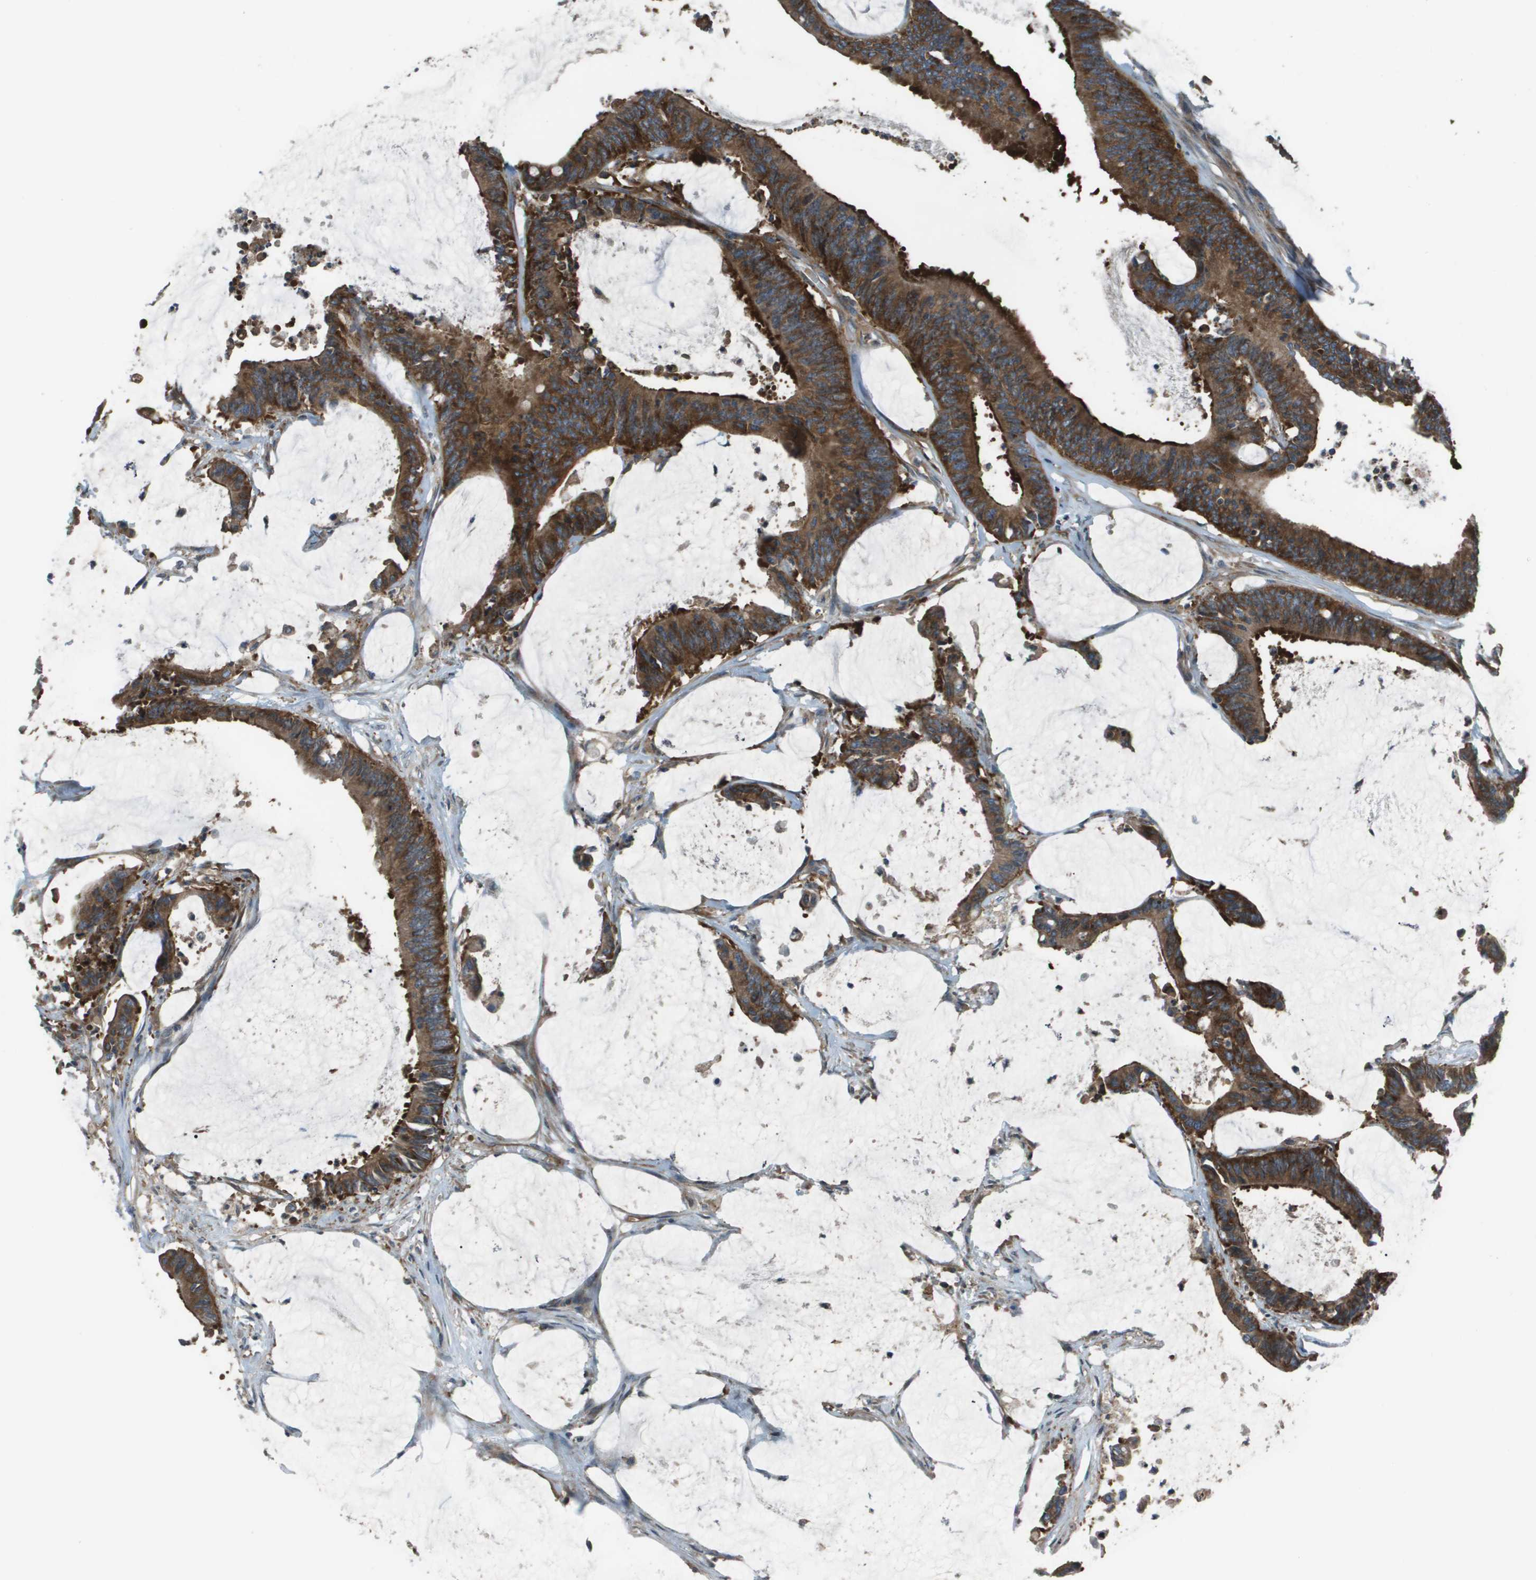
{"staining": {"intensity": "strong", "quantity": ">75%", "location": "cytoplasmic/membranous"}, "tissue": "colorectal cancer", "cell_type": "Tumor cells", "image_type": "cancer", "snomed": [{"axis": "morphology", "description": "Adenocarcinoma, NOS"}, {"axis": "topography", "description": "Rectum"}], "caption": "Immunohistochemistry (IHC) micrograph of neoplastic tissue: human colorectal cancer (adenocarcinoma) stained using IHC demonstrates high levels of strong protein expression localized specifically in the cytoplasmic/membranous of tumor cells, appearing as a cytoplasmic/membranous brown color.", "gene": "EIF3B", "patient": {"sex": "female", "age": 66}}